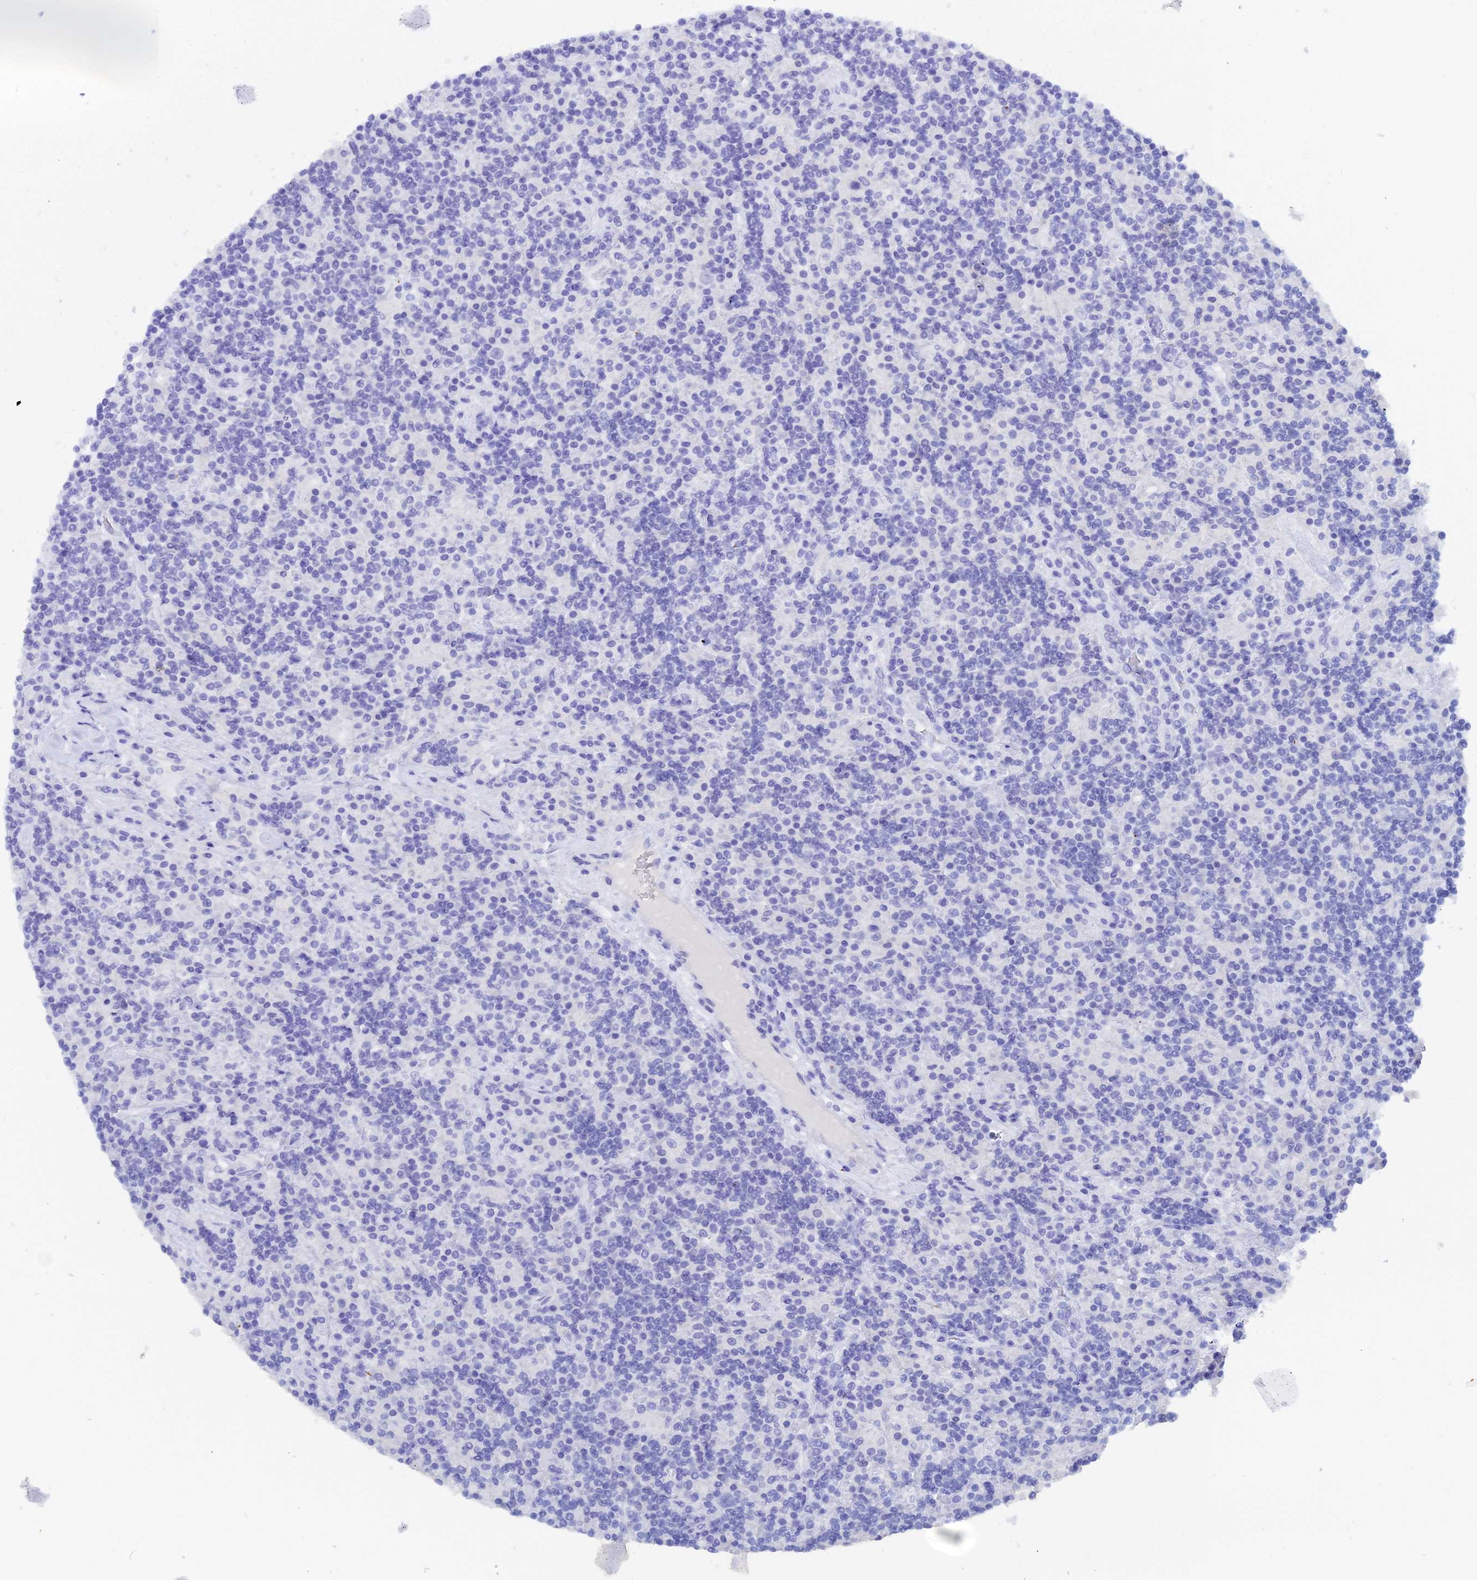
{"staining": {"intensity": "negative", "quantity": "none", "location": "none"}, "tissue": "lymphoma", "cell_type": "Tumor cells", "image_type": "cancer", "snomed": [{"axis": "morphology", "description": "Hodgkin's disease, NOS"}, {"axis": "topography", "description": "Lymph node"}], "caption": "The histopathology image reveals no significant staining in tumor cells of lymphoma.", "gene": "REG1A", "patient": {"sex": "male", "age": 70}}